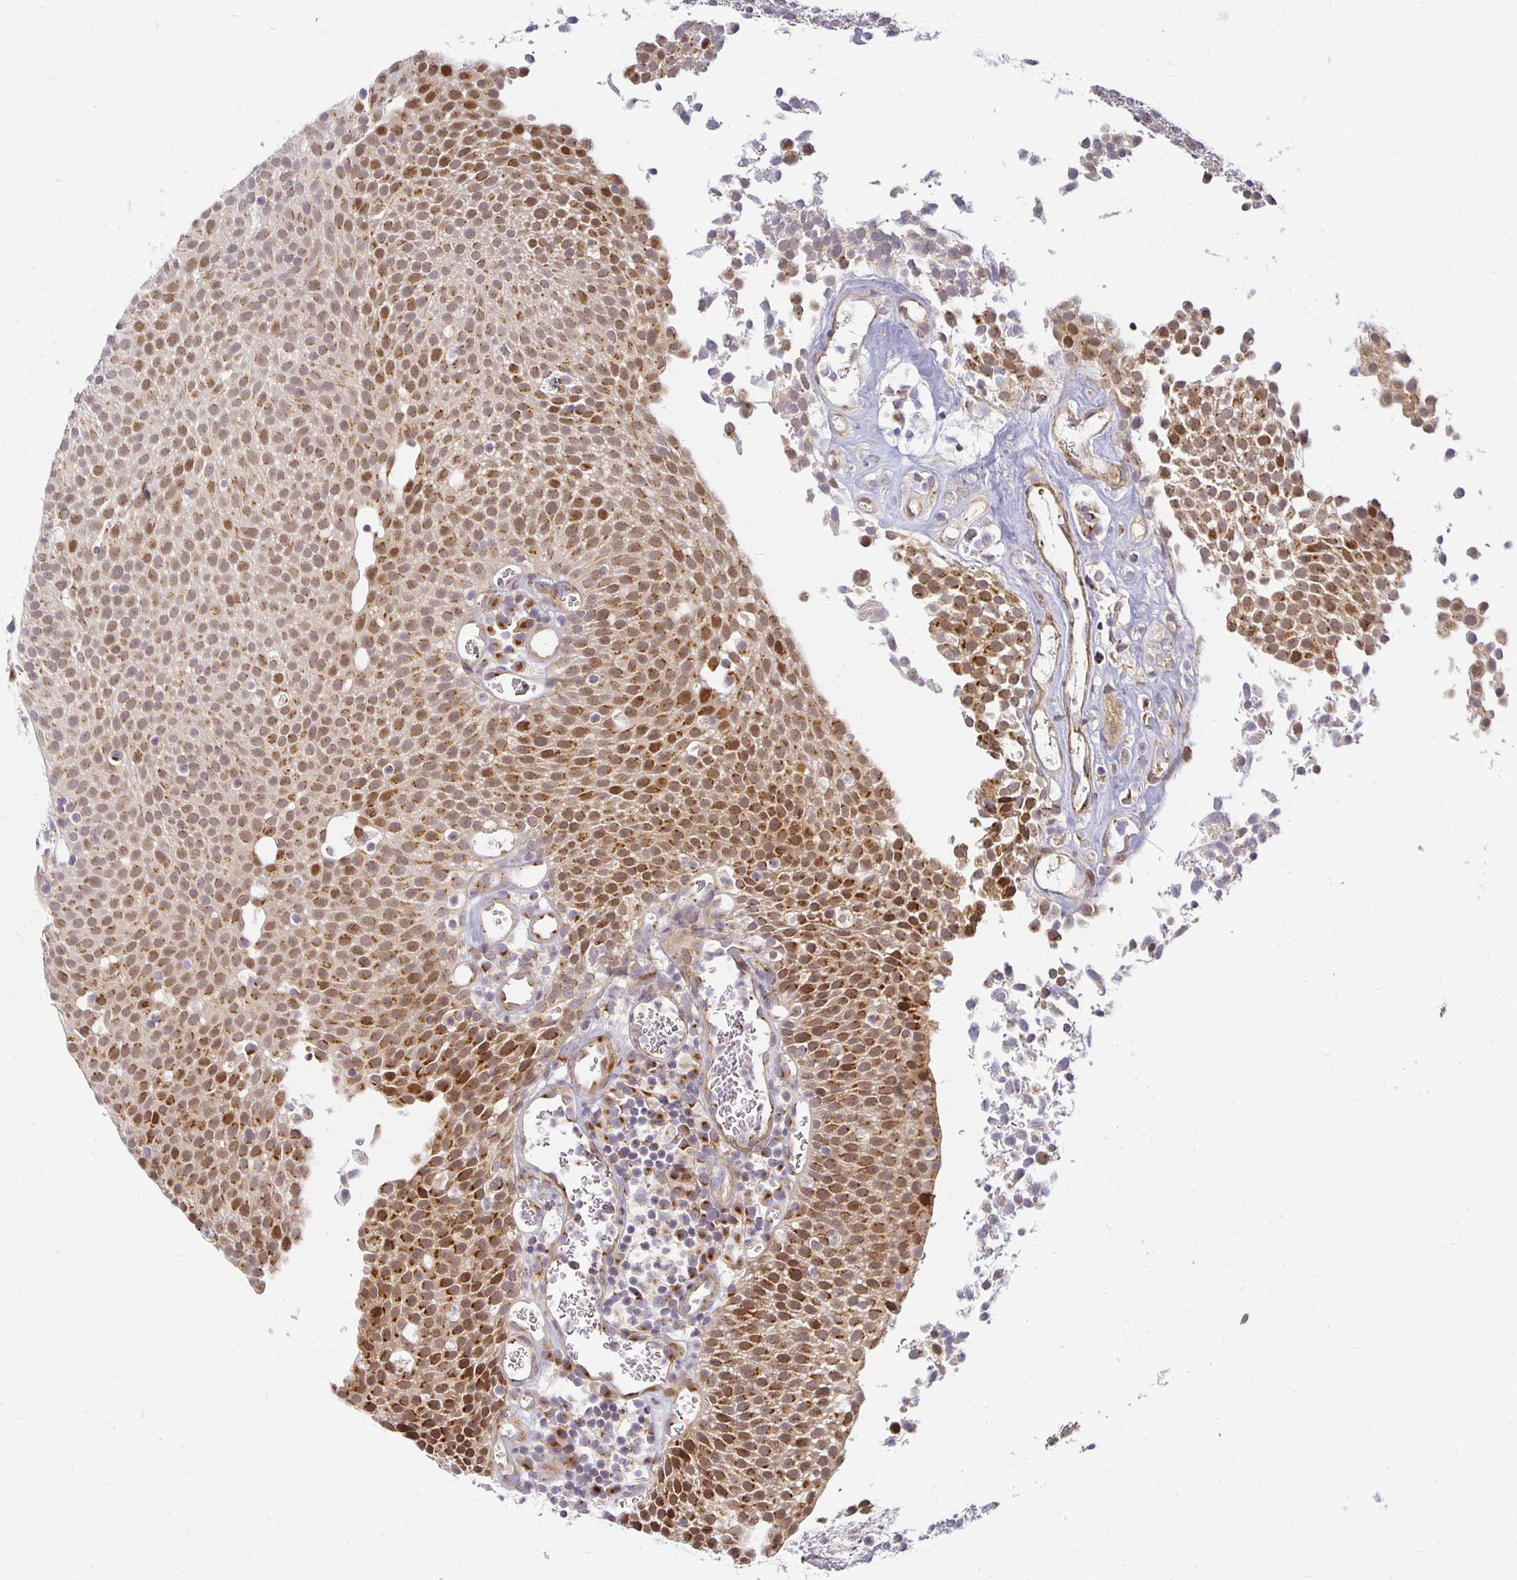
{"staining": {"intensity": "moderate", "quantity": ">75%", "location": "cytoplasmic/membranous,nuclear"}, "tissue": "urothelial cancer", "cell_type": "Tumor cells", "image_type": "cancer", "snomed": [{"axis": "morphology", "description": "Urothelial carcinoma, Low grade"}, {"axis": "topography", "description": "Urinary bladder"}], "caption": "A brown stain shows moderate cytoplasmic/membranous and nuclear positivity of a protein in human low-grade urothelial carcinoma tumor cells.", "gene": "EHF", "patient": {"sex": "female", "age": 79}}